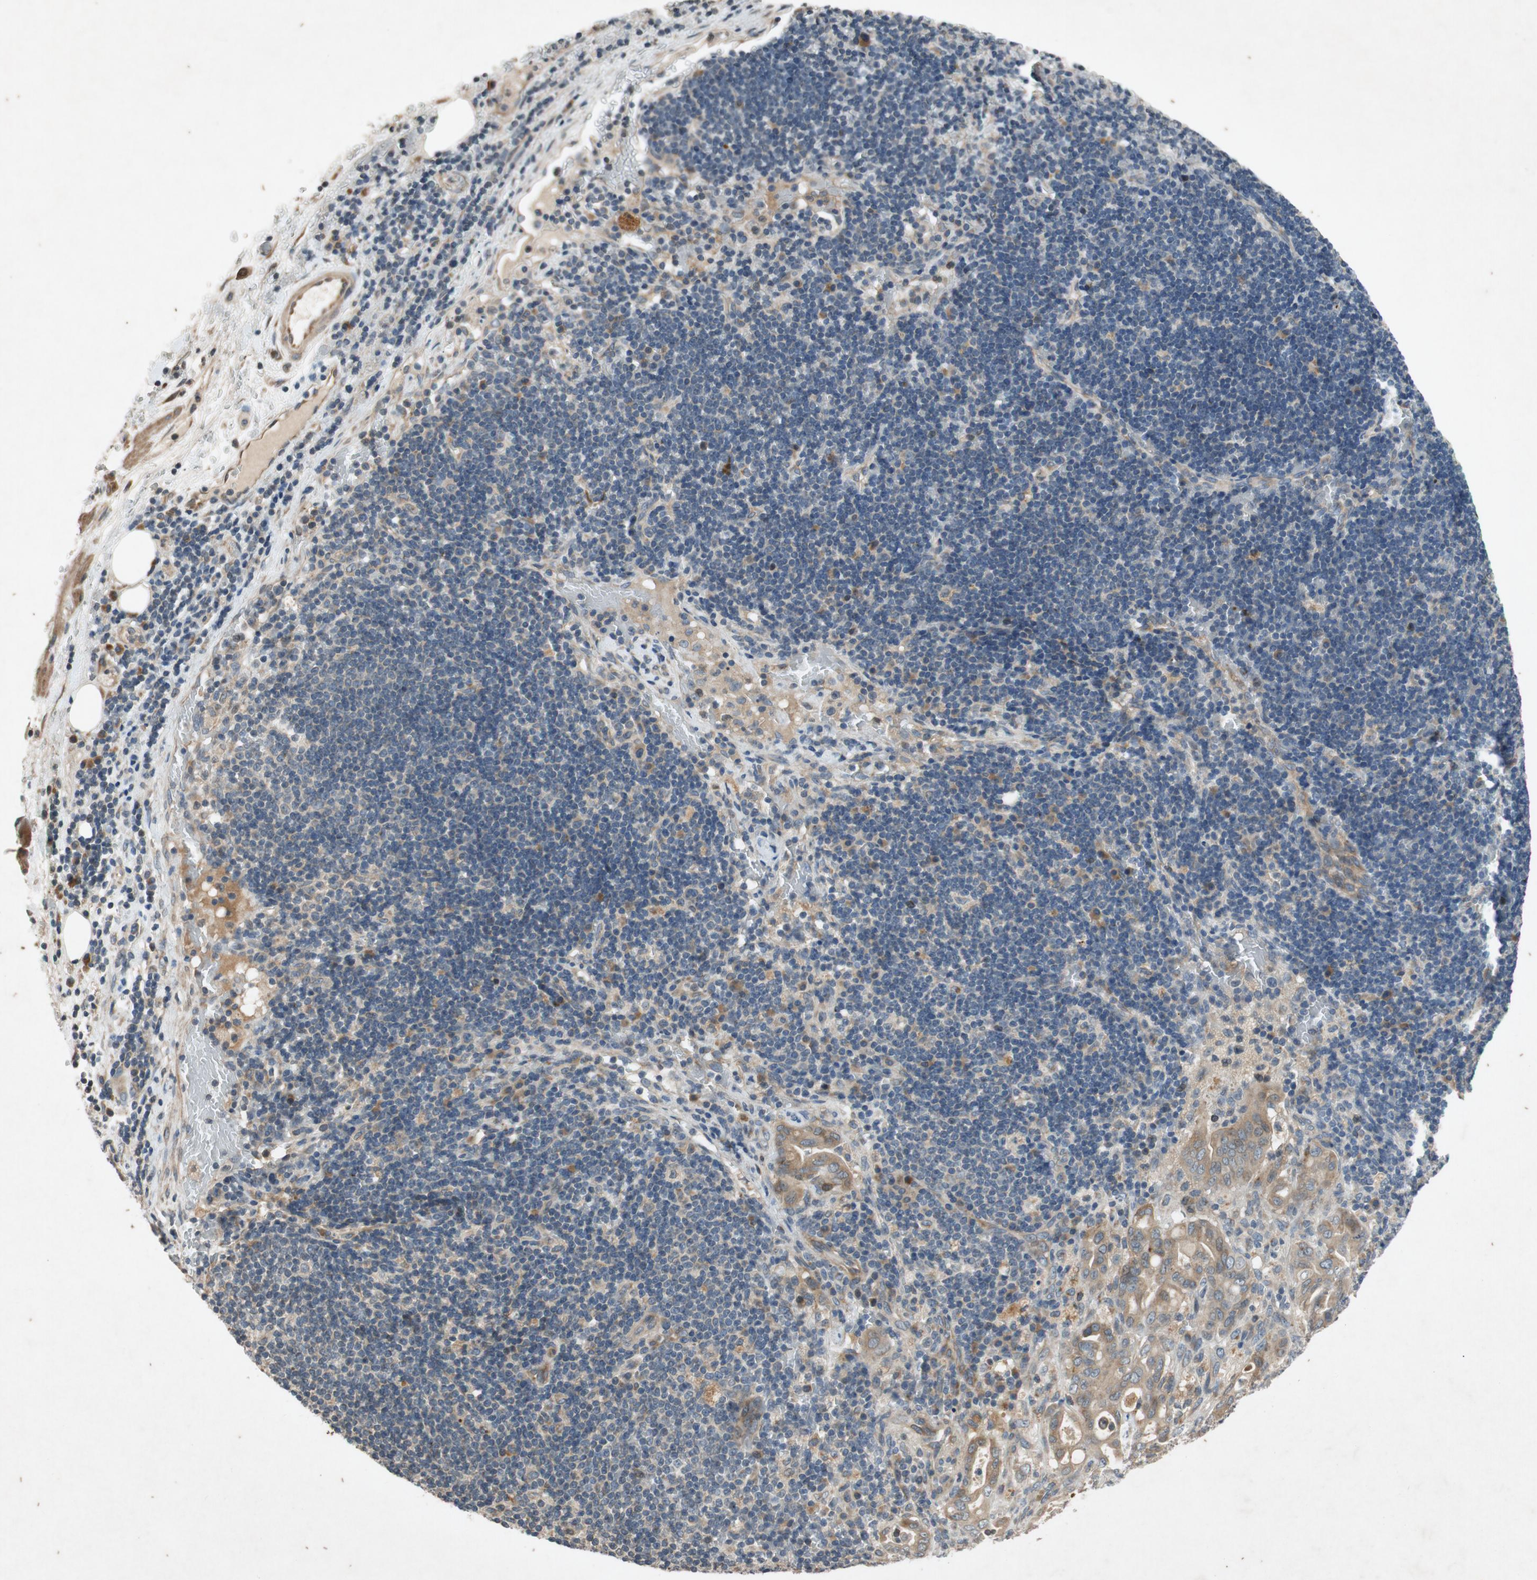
{"staining": {"intensity": "strong", "quantity": "25%-75%", "location": "cytoplasmic/membranous"}, "tissue": "liver cancer", "cell_type": "Tumor cells", "image_type": "cancer", "snomed": [{"axis": "morphology", "description": "Cholangiocarcinoma"}, {"axis": "topography", "description": "Liver"}], "caption": "Human liver cancer stained with a brown dye shows strong cytoplasmic/membranous positive positivity in about 25%-75% of tumor cells.", "gene": "ATP2C1", "patient": {"sex": "female", "age": 68}}